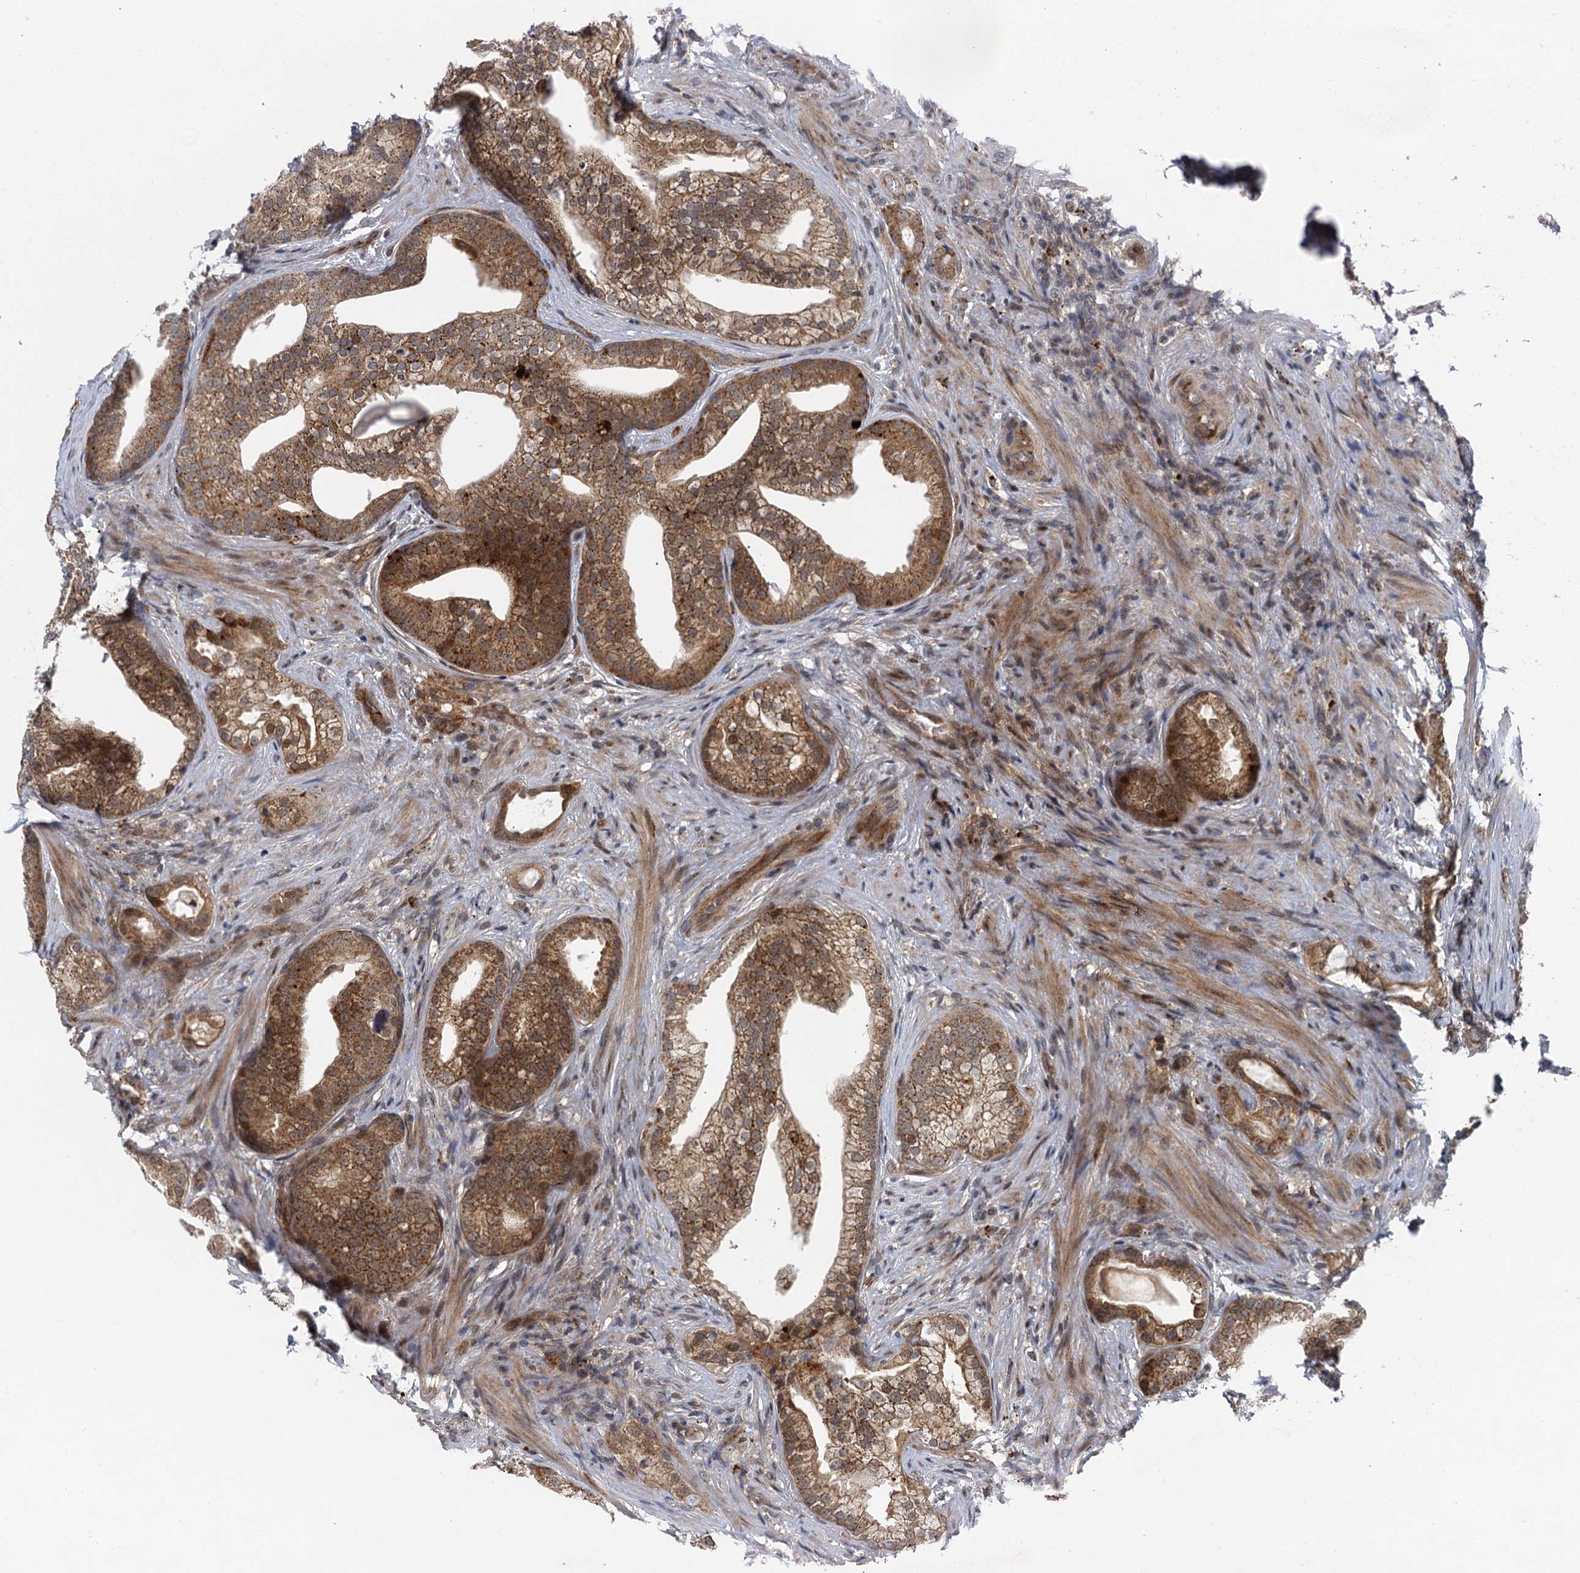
{"staining": {"intensity": "moderate", "quantity": ">75%", "location": "cytoplasmic/membranous"}, "tissue": "prostate cancer", "cell_type": "Tumor cells", "image_type": "cancer", "snomed": [{"axis": "morphology", "description": "Adenocarcinoma, Low grade"}, {"axis": "topography", "description": "Prostate"}], "caption": "The micrograph shows a brown stain indicating the presence of a protein in the cytoplasmic/membranous of tumor cells in prostate adenocarcinoma (low-grade). The protein is stained brown, and the nuclei are stained in blue (DAB (3,3'-diaminobenzidine) IHC with brightfield microscopy, high magnification).", "gene": "NLRP10", "patient": {"sex": "male", "age": 71}}